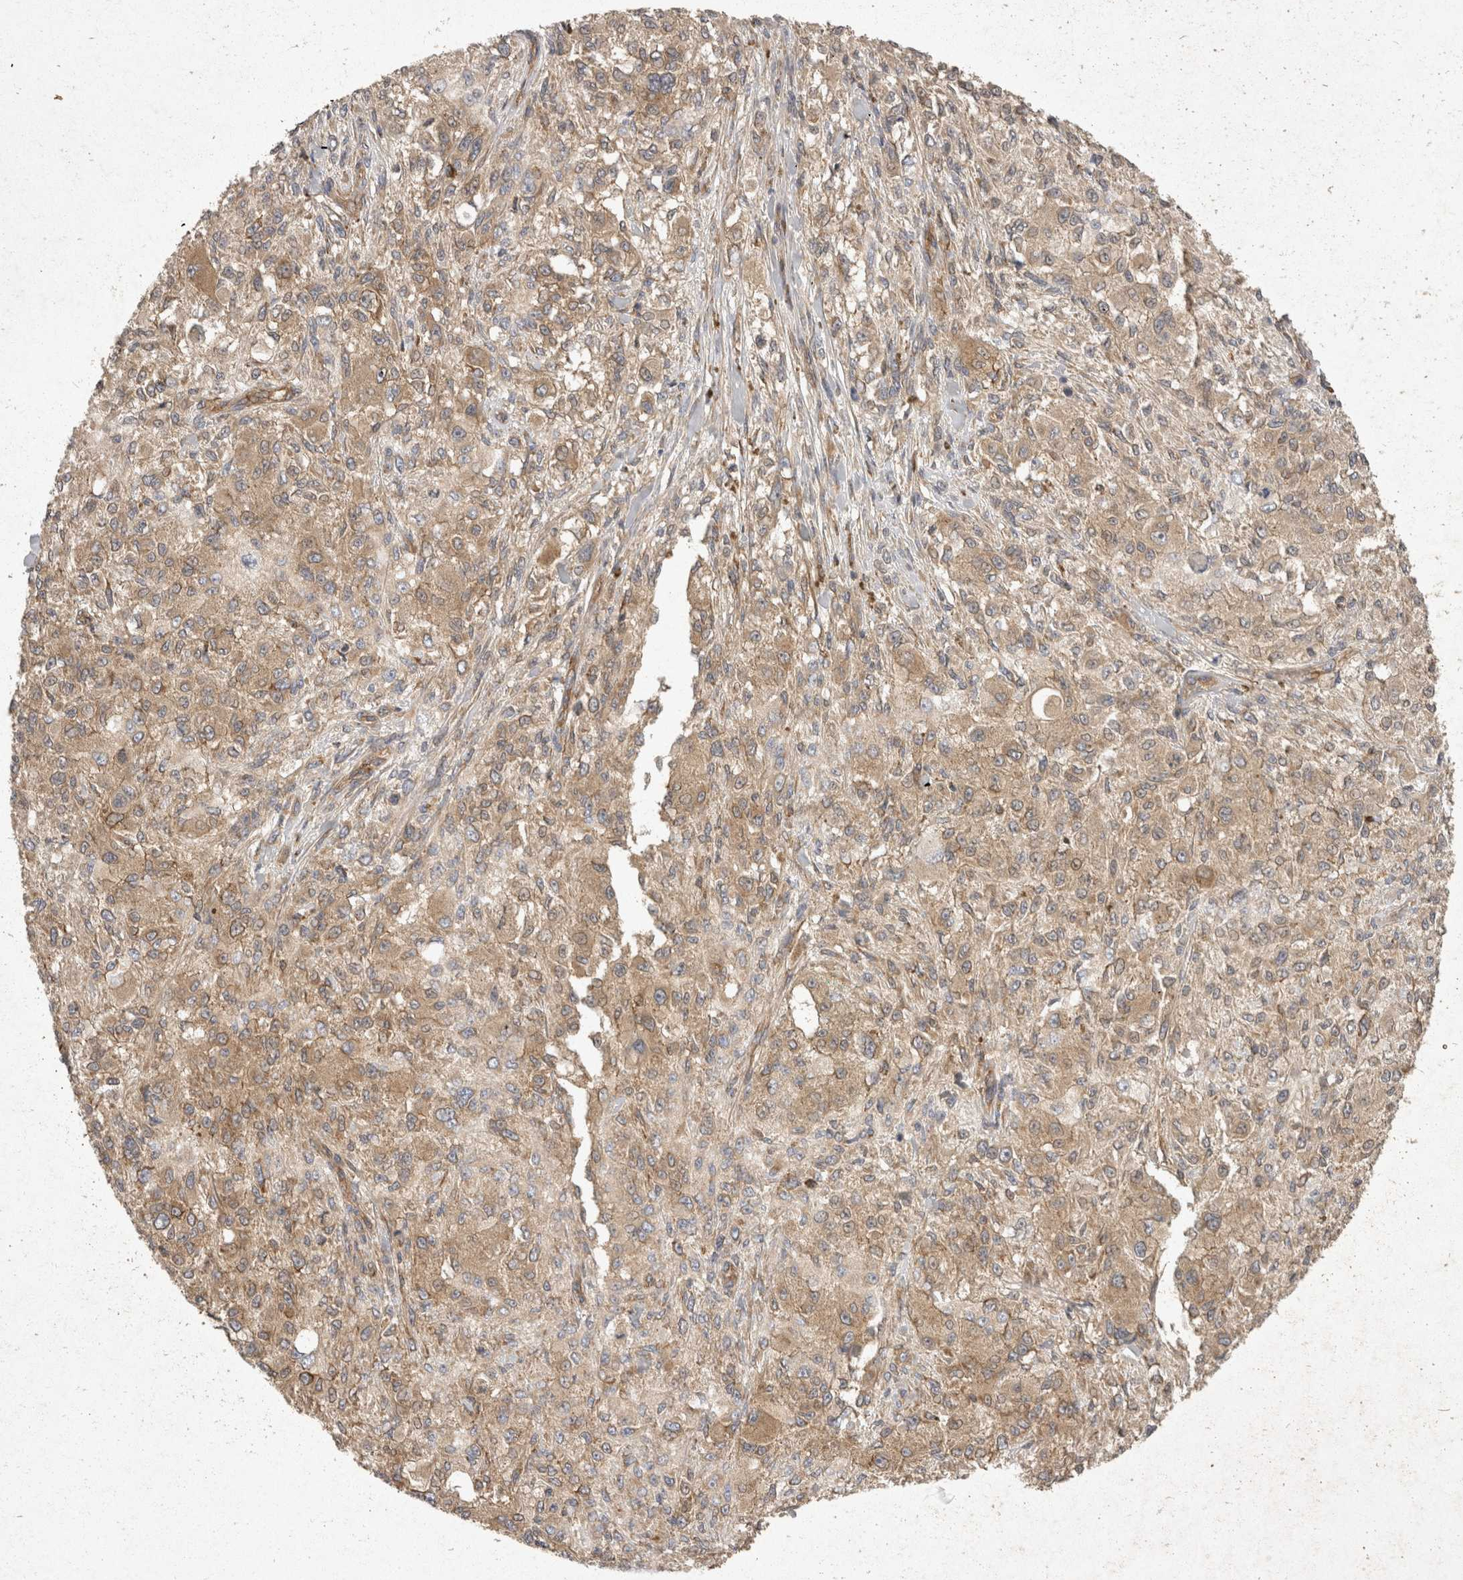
{"staining": {"intensity": "weak", "quantity": ">75%", "location": "cytoplasmic/membranous"}, "tissue": "melanoma", "cell_type": "Tumor cells", "image_type": "cancer", "snomed": [{"axis": "morphology", "description": "Necrosis, NOS"}, {"axis": "morphology", "description": "Malignant melanoma, NOS"}, {"axis": "topography", "description": "Skin"}], "caption": "A brown stain labels weak cytoplasmic/membranous staining of a protein in malignant melanoma tumor cells.", "gene": "EIF4G3", "patient": {"sex": "female", "age": 87}}